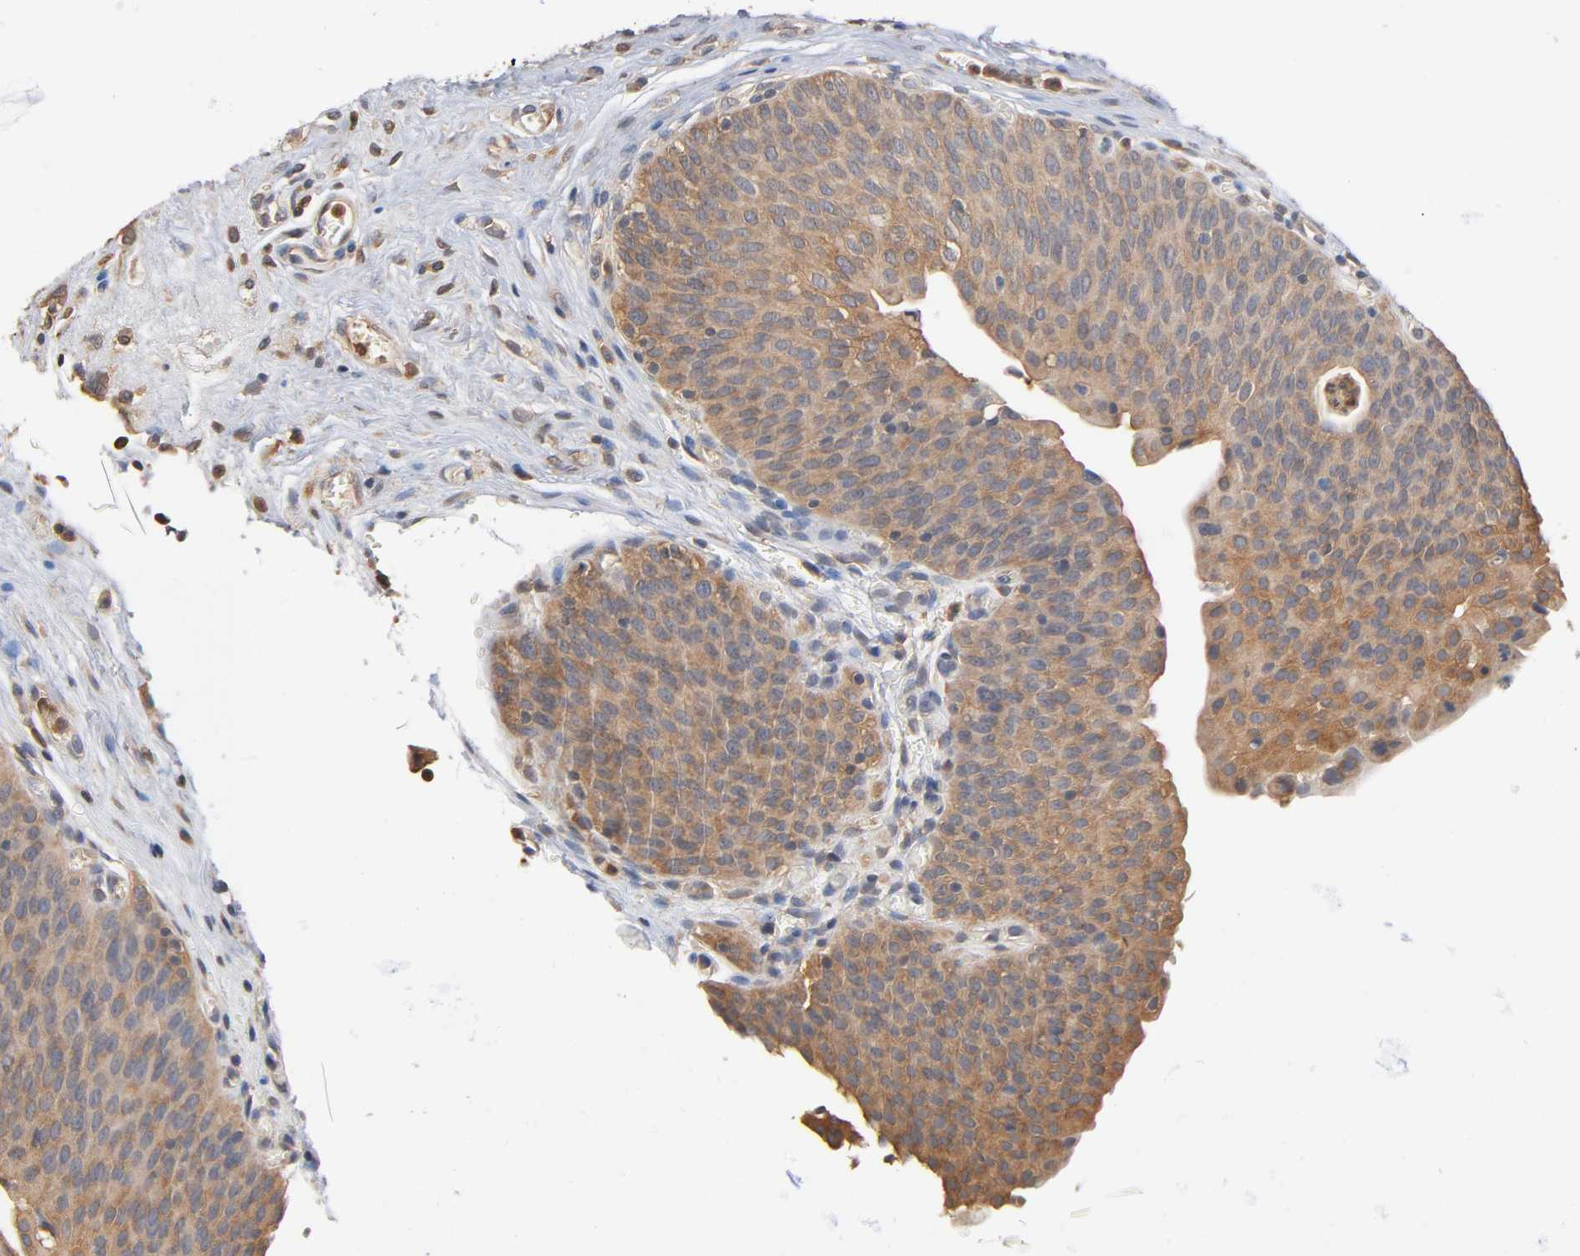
{"staining": {"intensity": "moderate", "quantity": ">75%", "location": "cytoplasmic/membranous"}, "tissue": "urinary bladder", "cell_type": "Urothelial cells", "image_type": "normal", "snomed": [{"axis": "morphology", "description": "Normal tissue, NOS"}, {"axis": "morphology", "description": "Dysplasia, NOS"}, {"axis": "topography", "description": "Urinary bladder"}], "caption": "Moderate cytoplasmic/membranous staining for a protein is identified in about >75% of urothelial cells of normal urinary bladder using IHC.", "gene": "ALDOA", "patient": {"sex": "male", "age": 35}}